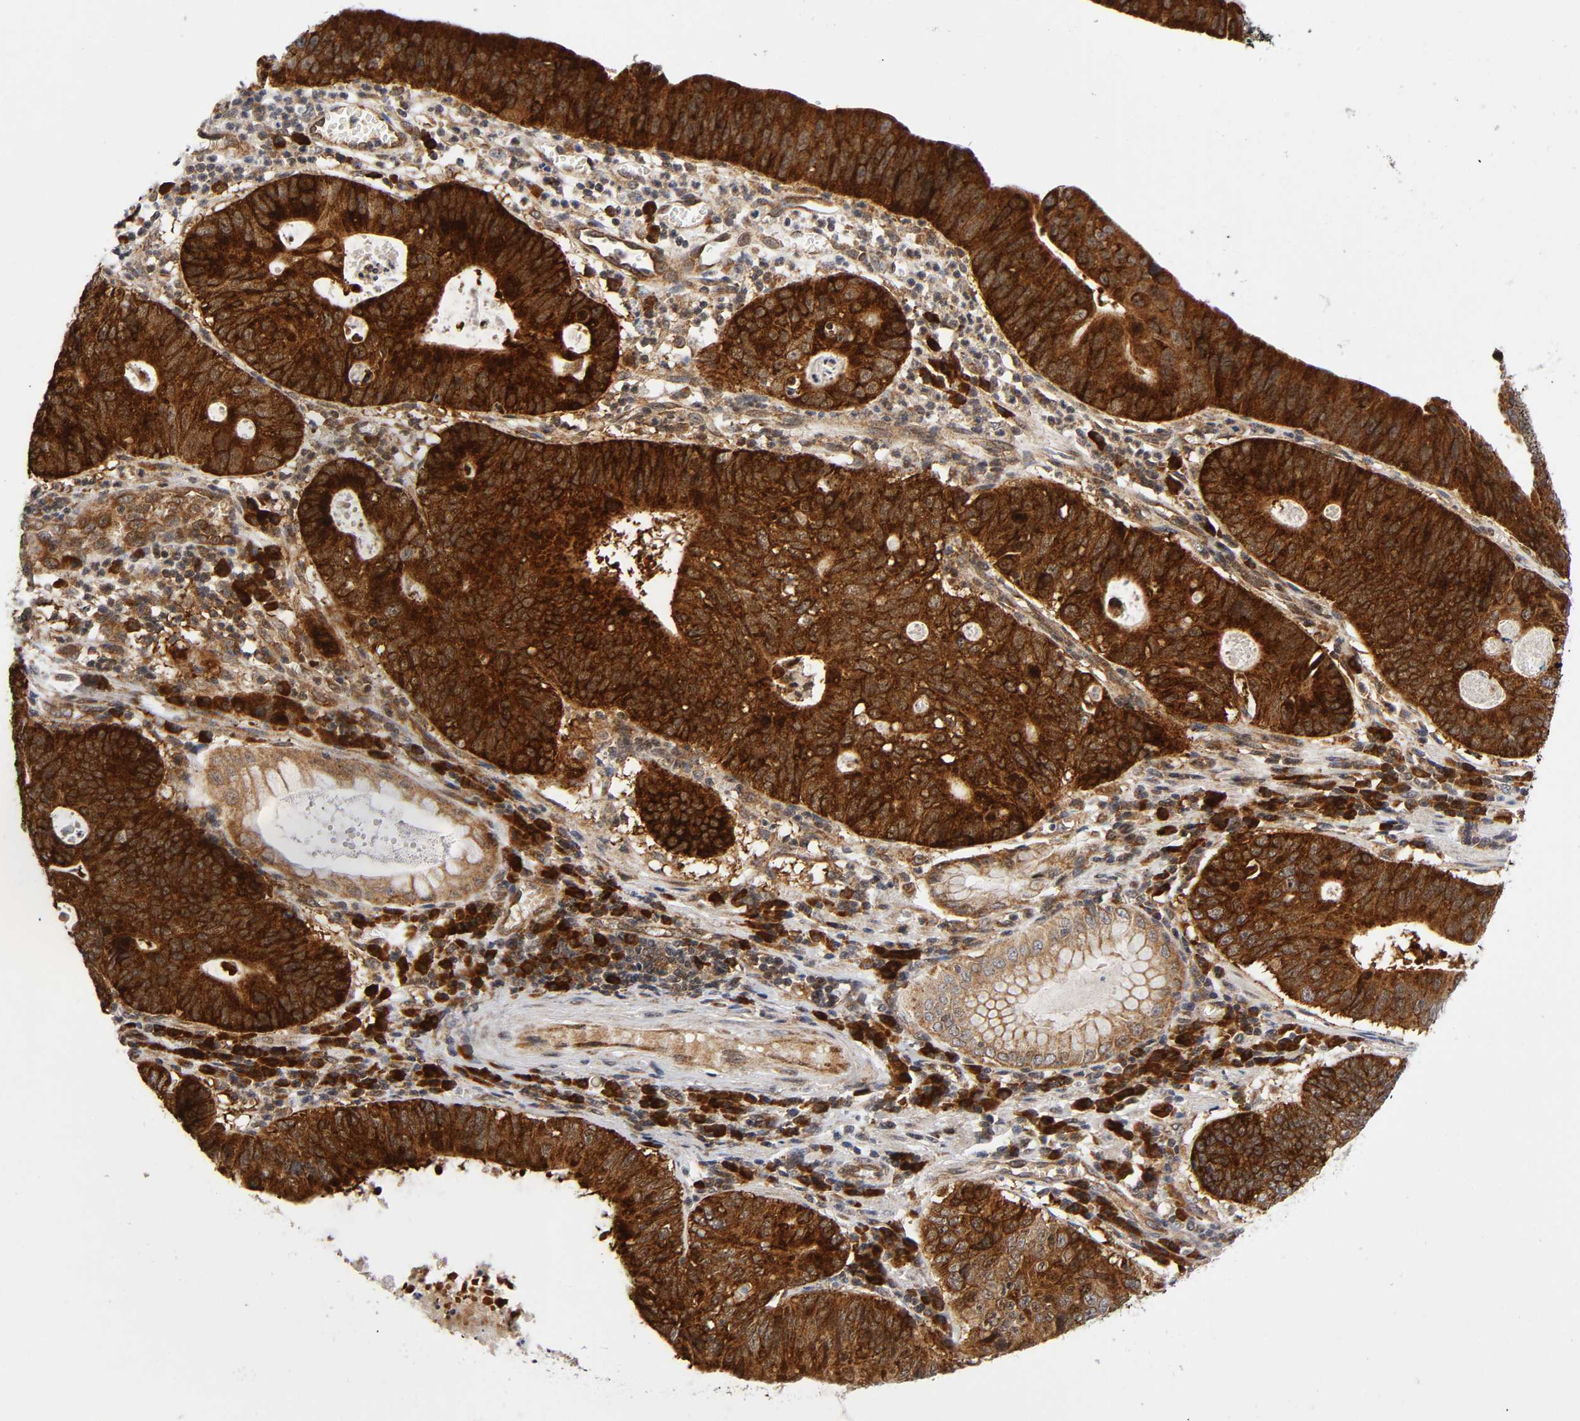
{"staining": {"intensity": "strong", "quantity": ">75%", "location": "cytoplasmic/membranous"}, "tissue": "stomach cancer", "cell_type": "Tumor cells", "image_type": "cancer", "snomed": [{"axis": "morphology", "description": "Adenocarcinoma, NOS"}, {"axis": "topography", "description": "Stomach"}], "caption": "Protein analysis of stomach adenocarcinoma tissue exhibits strong cytoplasmic/membranous positivity in approximately >75% of tumor cells. The staining is performed using DAB (3,3'-diaminobenzidine) brown chromogen to label protein expression. The nuclei are counter-stained blue using hematoxylin.", "gene": "EIF5", "patient": {"sex": "male", "age": 59}}